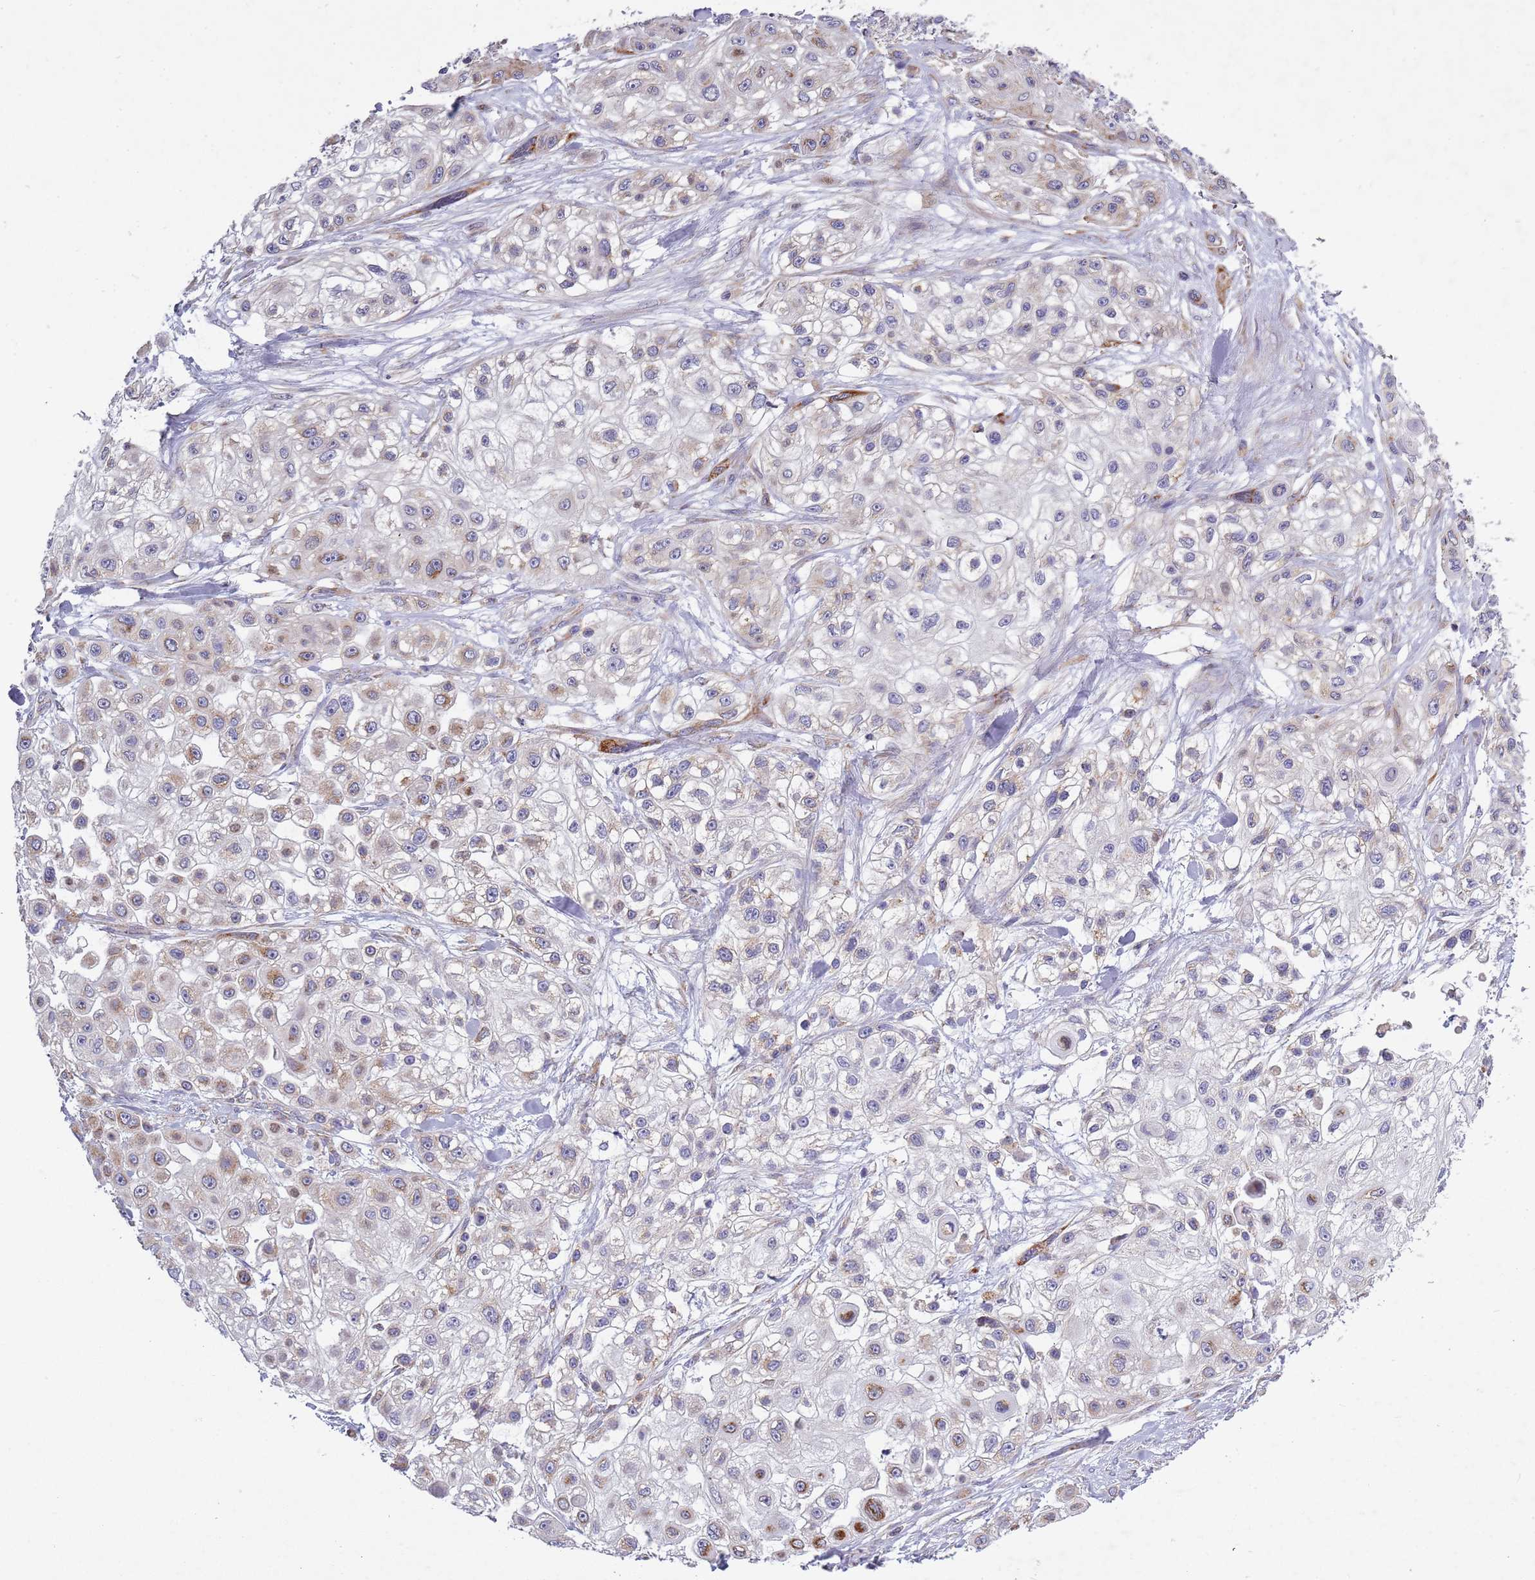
{"staining": {"intensity": "moderate", "quantity": "<25%", "location": "cytoplasmic/membranous"}, "tissue": "skin cancer", "cell_type": "Tumor cells", "image_type": "cancer", "snomed": [{"axis": "morphology", "description": "Squamous cell carcinoma, NOS"}, {"axis": "topography", "description": "Skin"}], "caption": "Approximately <25% of tumor cells in human squamous cell carcinoma (skin) demonstrate moderate cytoplasmic/membranous protein positivity as visualized by brown immunohistochemical staining.", "gene": "IRS4", "patient": {"sex": "male", "age": 67}}